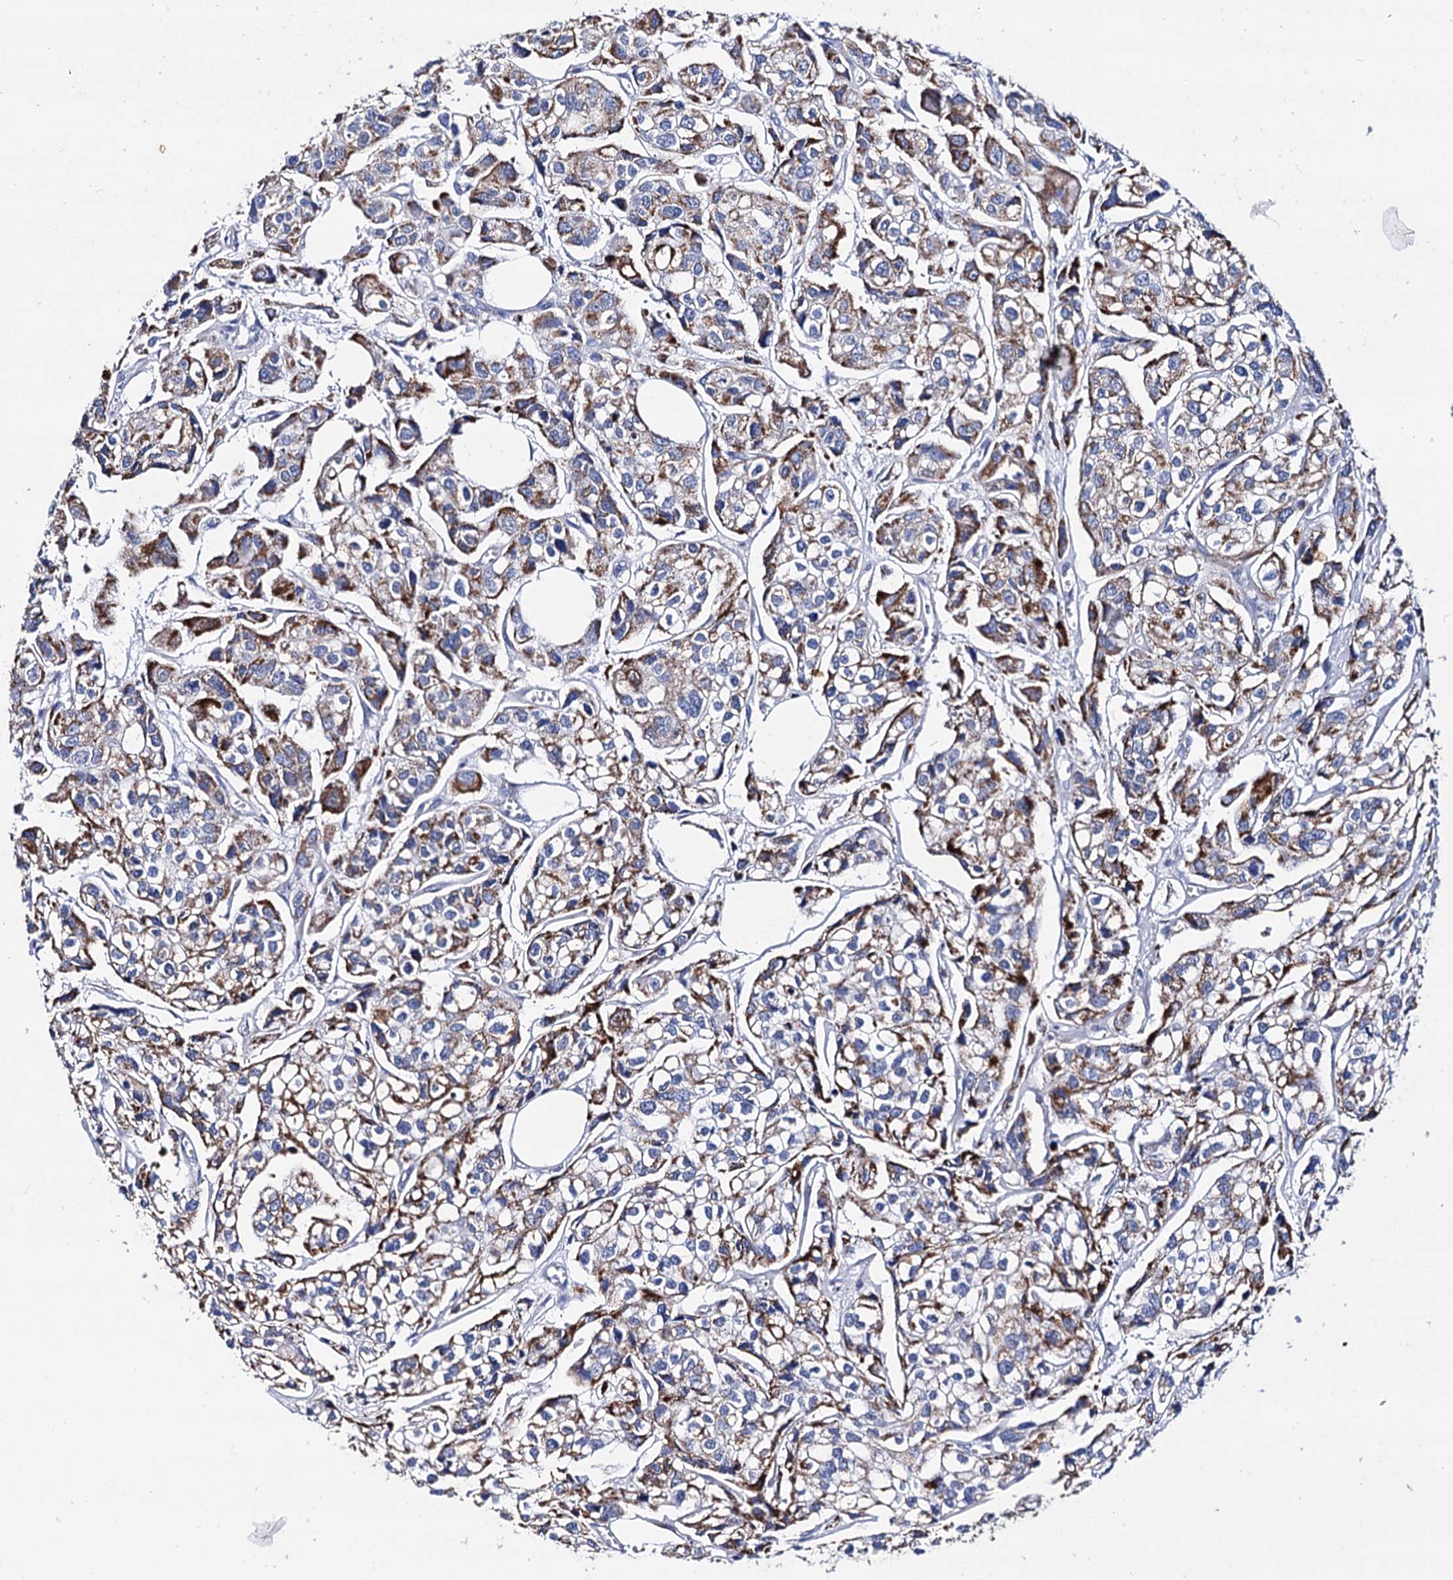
{"staining": {"intensity": "moderate", "quantity": "25%-75%", "location": "cytoplasmic/membranous"}, "tissue": "urothelial cancer", "cell_type": "Tumor cells", "image_type": "cancer", "snomed": [{"axis": "morphology", "description": "Urothelial carcinoma, High grade"}, {"axis": "topography", "description": "Urinary bladder"}], "caption": "Immunohistochemical staining of human high-grade urothelial carcinoma reveals medium levels of moderate cytoplasmic/membranous protein expression in approximately 25%-75% of tumor cells.", "gene": "UBASH3B", "patient": {"sex": "male", "age": 67}}